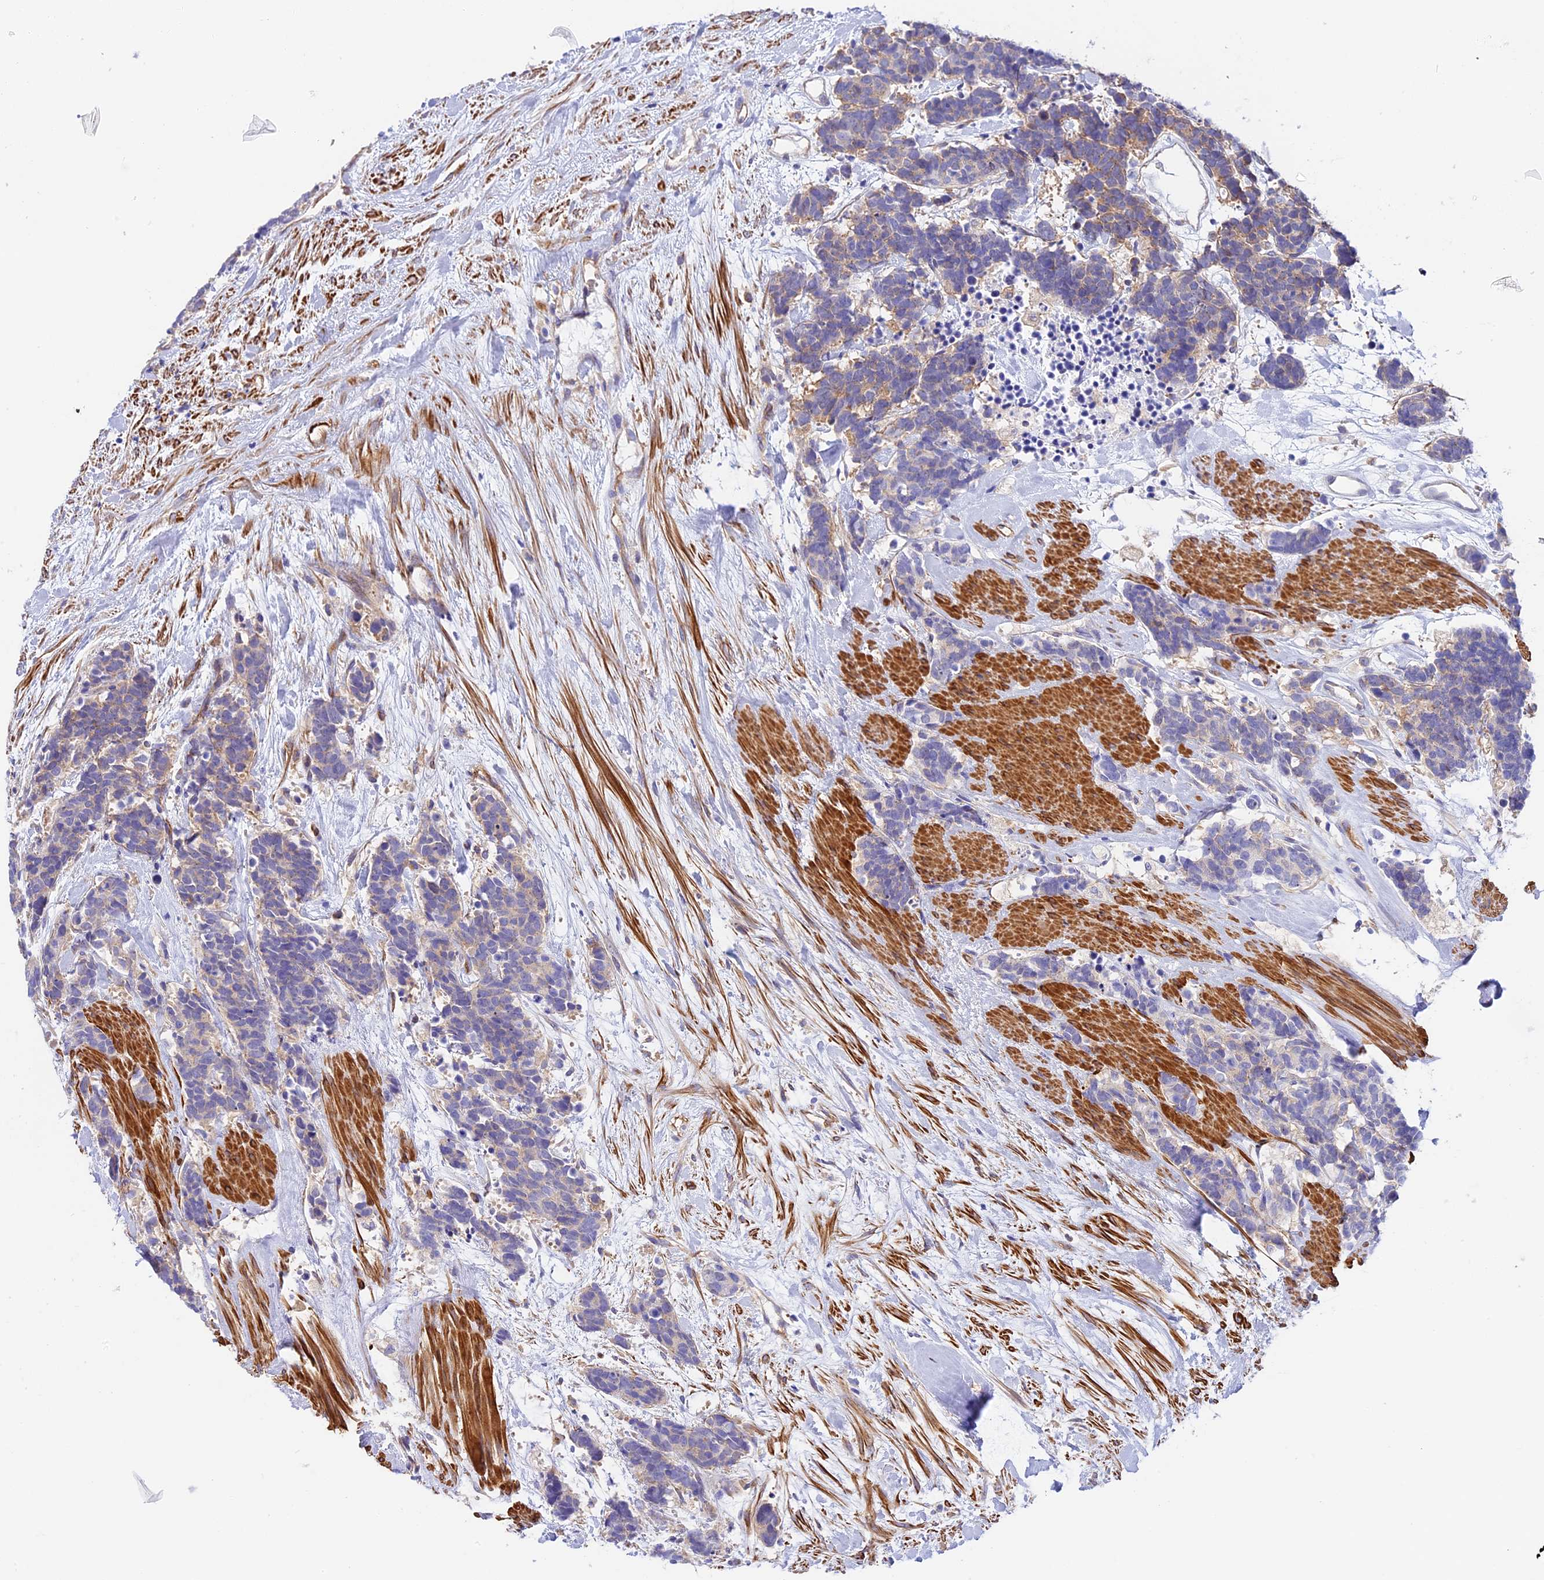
{"staining": {"intensity": "weak", "quantity": "25%-75%", "location": "cytoplasmic/membranous"}, "tissue": "carcinoid", "cell_type": "Tumor cells", "image_type": "cancer", "snomed": [{"axis": "morphology", "description": "Carcinoma, NOS"}, {"axis": "morphology", "description": "Carcinoid, malignant, NOS"}, {"axis": "topography", "description": "Prostate"}], "caption": "DAB (3,3'-diaminobenzidine) immunohistochemical staining of human carcinoid shows weak cytoplasmic/membranous protein expression in about 25%-75% of tumor cells.", "gene": "HOMER3", "patient": {"sex": "male", "age": 57}}